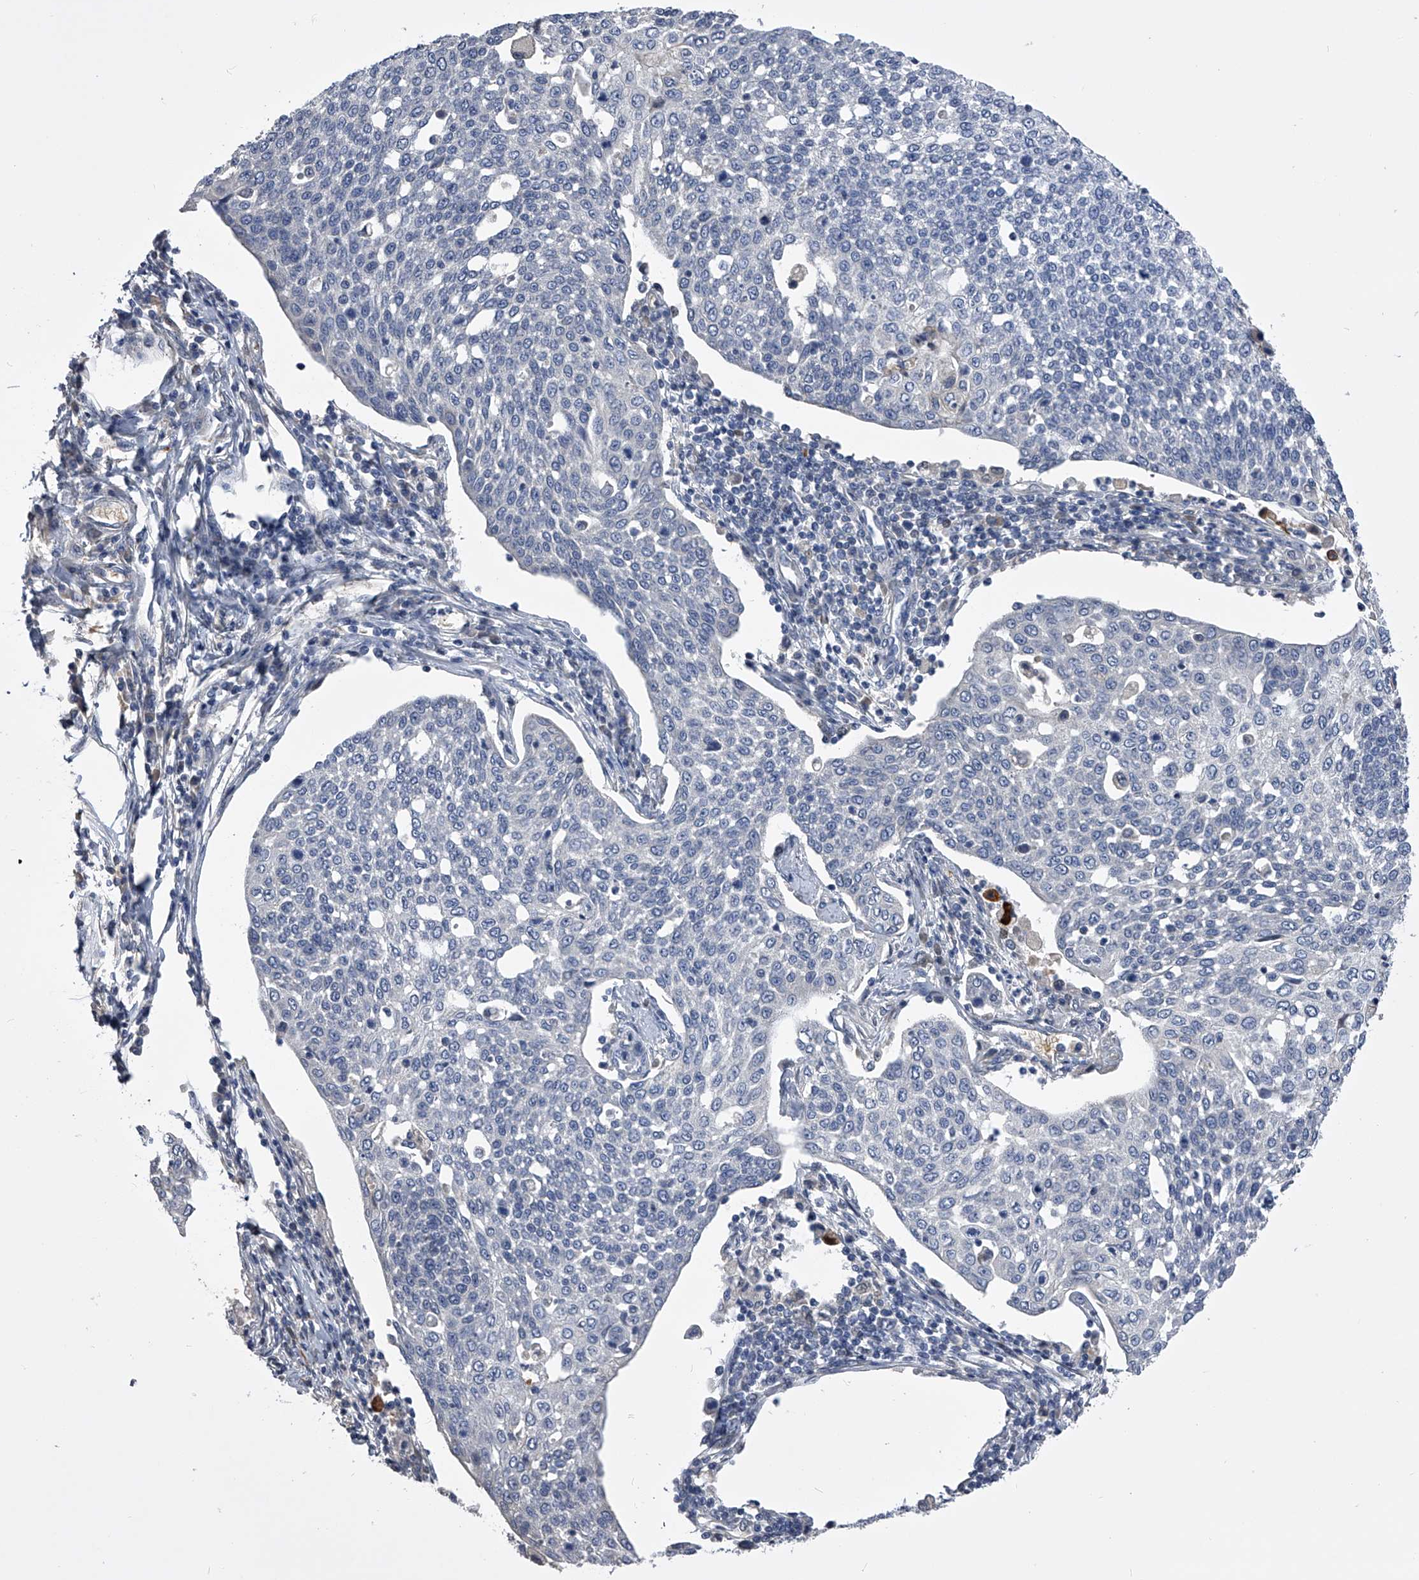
{"staining": {"intensity": "negative", "quantity": "none", "location": "none"}, "tissue": "cervical cancer", "cell_type": "Tumor cells", "image_type": "cancer", "snomed": [{"axis": "morphology", "description": "Squamous cell carcinoma, NOS"}, {"axis": "topography", "description": "Cervix"}], "caption": "An IHC image of cervical cancer (squamous cell carcinoma) is shown. There is no staining in tumor cells of cervical cancer (squamous cell carcinoma).", "gene": "MDN1", "patient": {"sex": "female", "age": 34}}